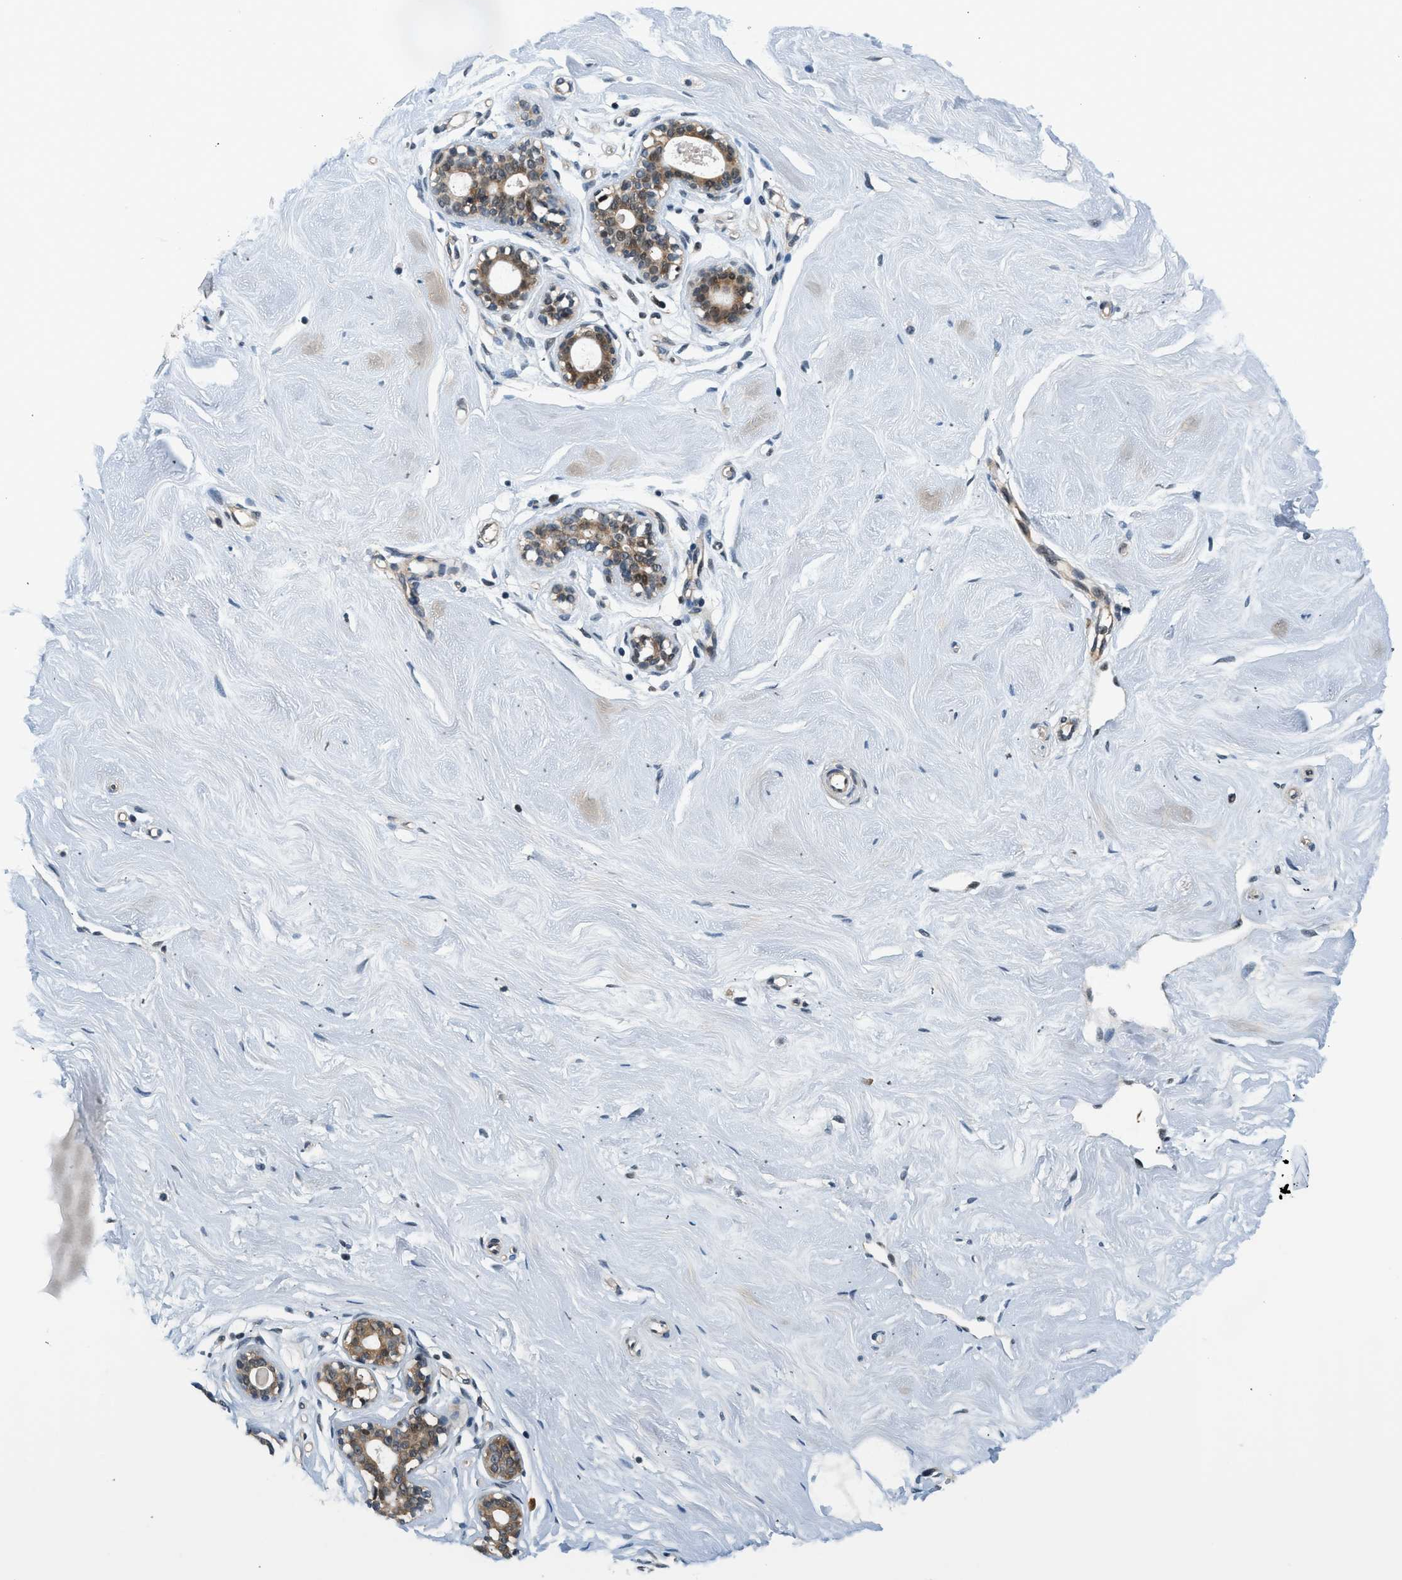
{"staining": {"intensity": "weak", "quantity": "25%-75%", "location": "cytoplasmic/membranous,nuclear"}, "tissue": "breast", "cell_type": "Adipocytes", "image_type": "normal", "snomed": [{"axis": "morphology", "description": "Normal tissue, NOS"}, {"axis": "topography", "description": "Breast"}], "caption": "Protein expression analysis of benign human breast reveals weak cytoplasmic/membranous,nuclear expression in about 25%-75% of adipocytes. (DAB (3,3'-diaminobenzidine) = brown stain, brightfield microscopy at high magnification).", "gene": "PSMD3", "patient": {"sex": "female", "age": 23}}